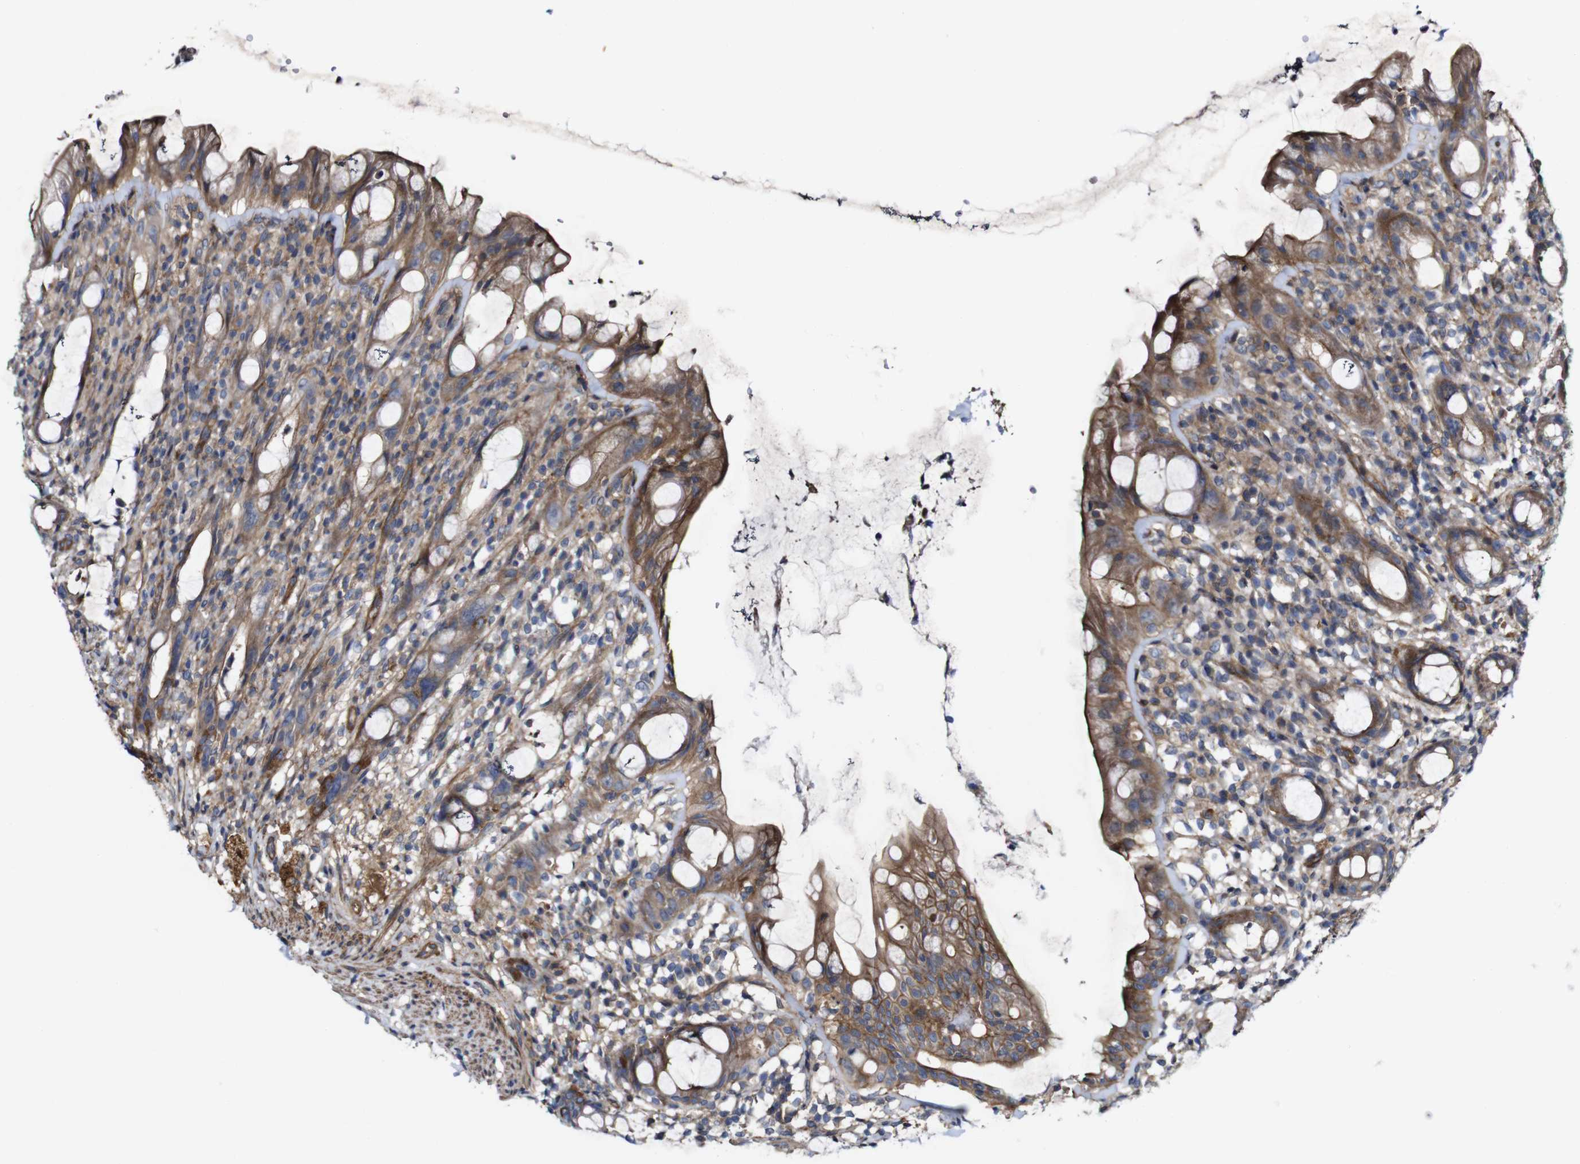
{"staining": {"intensity": "moderate", "quantity": ">75%", "location": "cytoplasmic/membranous"}, "tissue": "rectum", "cell_type": "Glandular cells", "image_type": "normal", "snomed": [{"axis": "morphology", "description": "Normal tissue, NOS"}, {"axis": "topography", "description": "Rectum"}], "caption": "Immunohistochemistry of benign rectum reveals medium levels of moderate cytoplasmic/membranous staining in approximately >75% of glandular cells. The staining was performed using DAB to visualize the protein expression in brown, while the nuclei were stained in blue with hematoxylin (Magnification: 20x).", "gene": "GSDME", "patient": {"sex": "male", "age": 44}}